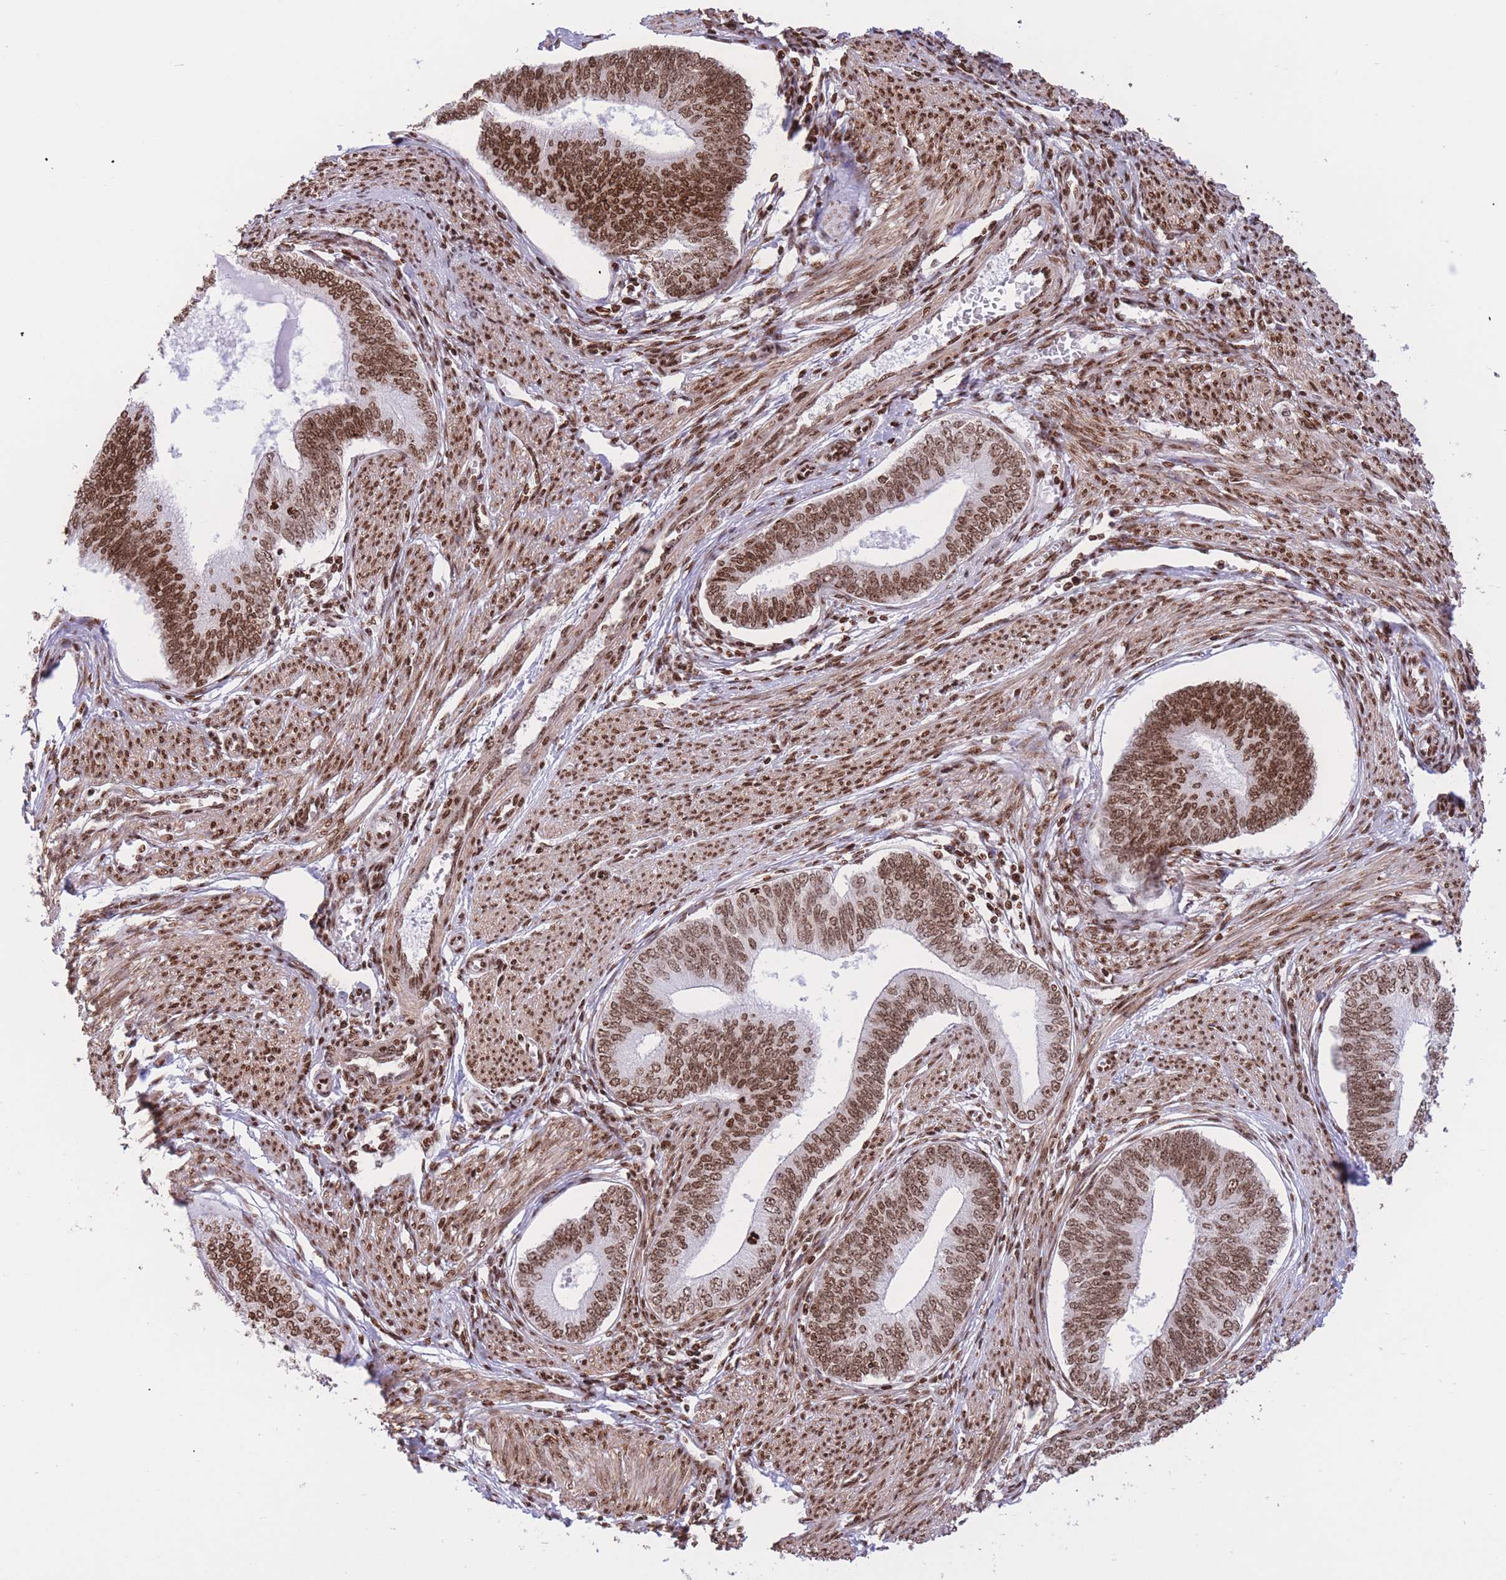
{"staining": {"intensity": "strong", "quantity": ">75%", "location": "nuclear"}, "tissue": "endometrial cancer", "cell_type": "Tumor cells", "image_type": "cancer", "snomed": [{"axis": "morphology", "description": "Adenocarcinoma, NOS"}, {"axis": "topography", "description": "Endometrium"}], "caption": "About >75% of tumor cells in human endometrial cancer reveal strong nuclear protein positivity as visualized by brown immunohistochemical staining.", "gene": "H2BC11", "patient": {"sex": "female", "age": 68}}